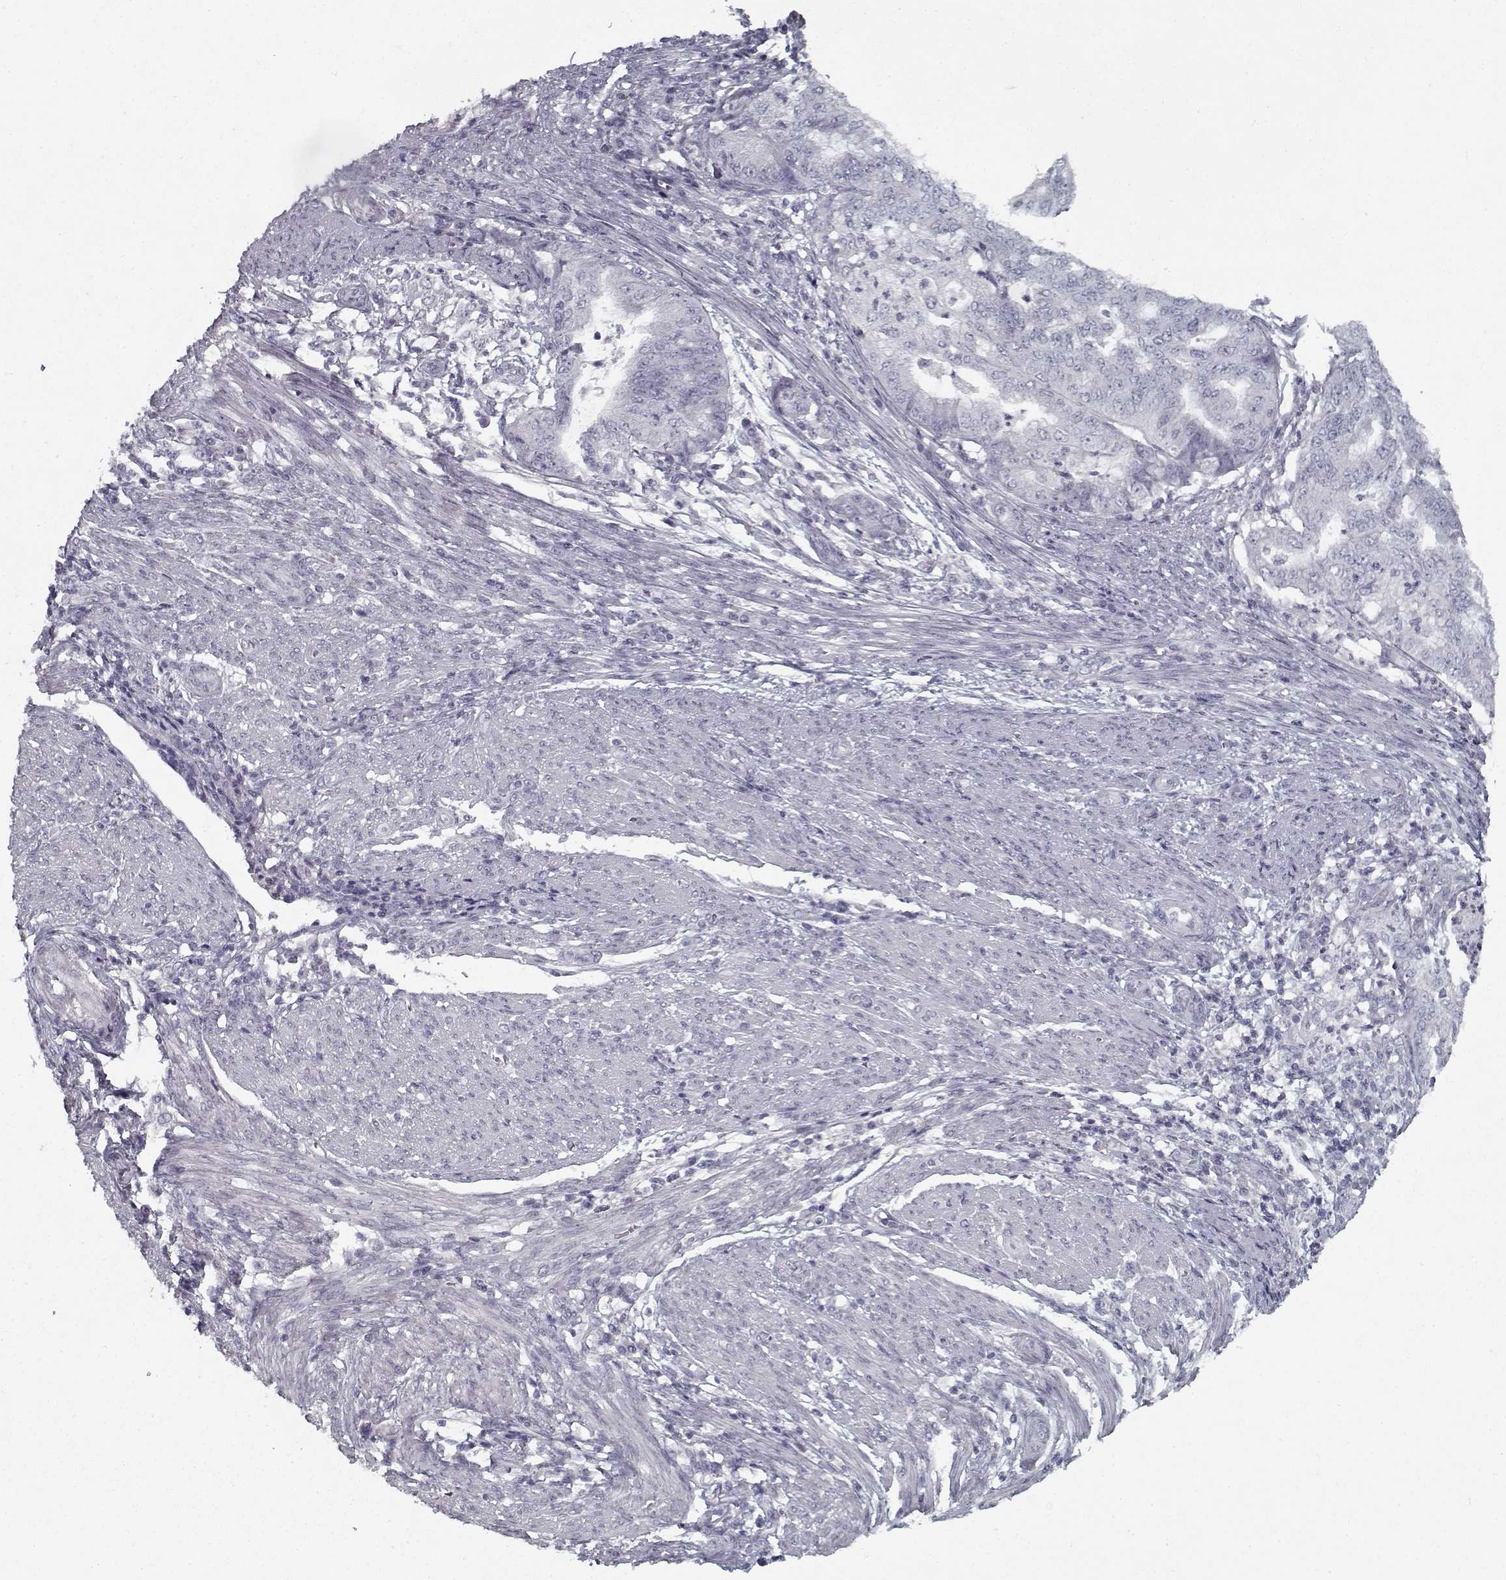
{"staining": {"intensity": "negative", "quantity": "none", "location": "none"}, "tissue": "endometrial cancer", "cell_type": "Tumor cells", "image_type": "cancer", "snomed": [{"axis": "morphology", "description": "Adenocarcinoma, NOS"}, {"axis": "topography", "description": "Endometrium"}], "caption": "Endometrial cancer (adenocarcinoma) was stained to show a protein in brown. There is no significant expression in tumor cells.", "gene": "GAD2", "patient": {"sex": "female", "age": 79}}